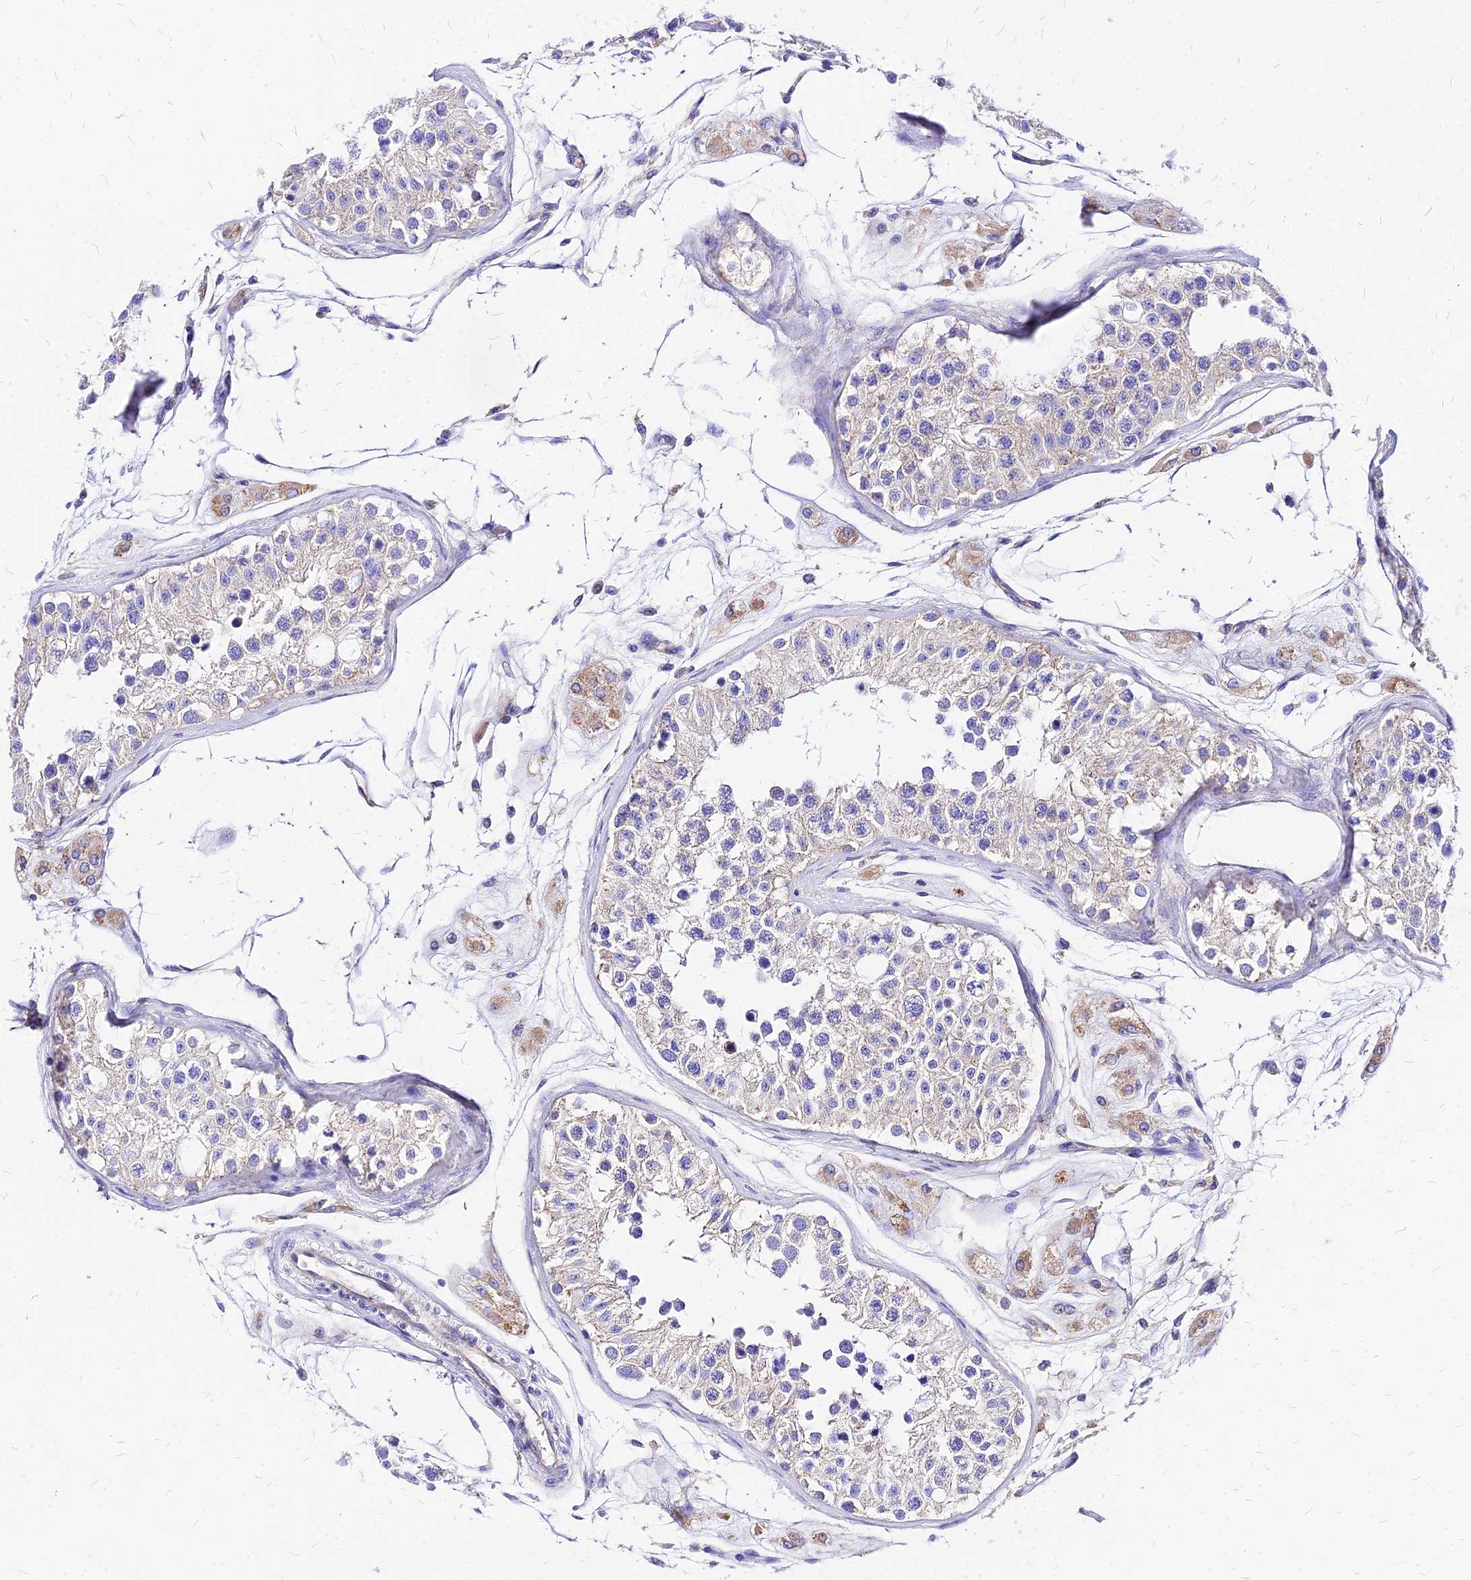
{"staining": {"intensity": "weak", "quantity": "<25%", "location": "cytoplasmic/membranous"}, "tissue": "testis", "cell_type": "Cells in seminiferous ducts", "image_type": "normal", "snomed": [{"axis": "morphology", "description": "Normal tissue, NOS"}, {"axis": "morphology", "description": "Adenocarcinoma, metastatic, NOS"}, {"axis": "topography", "description": "Testis"}], "caption": "Micrograph shows no significant protein expression in cells in seminiferous ducts of unremarkable testis.", "gene": "RPL19", "patient": {"sex": "male", "age": 26}}